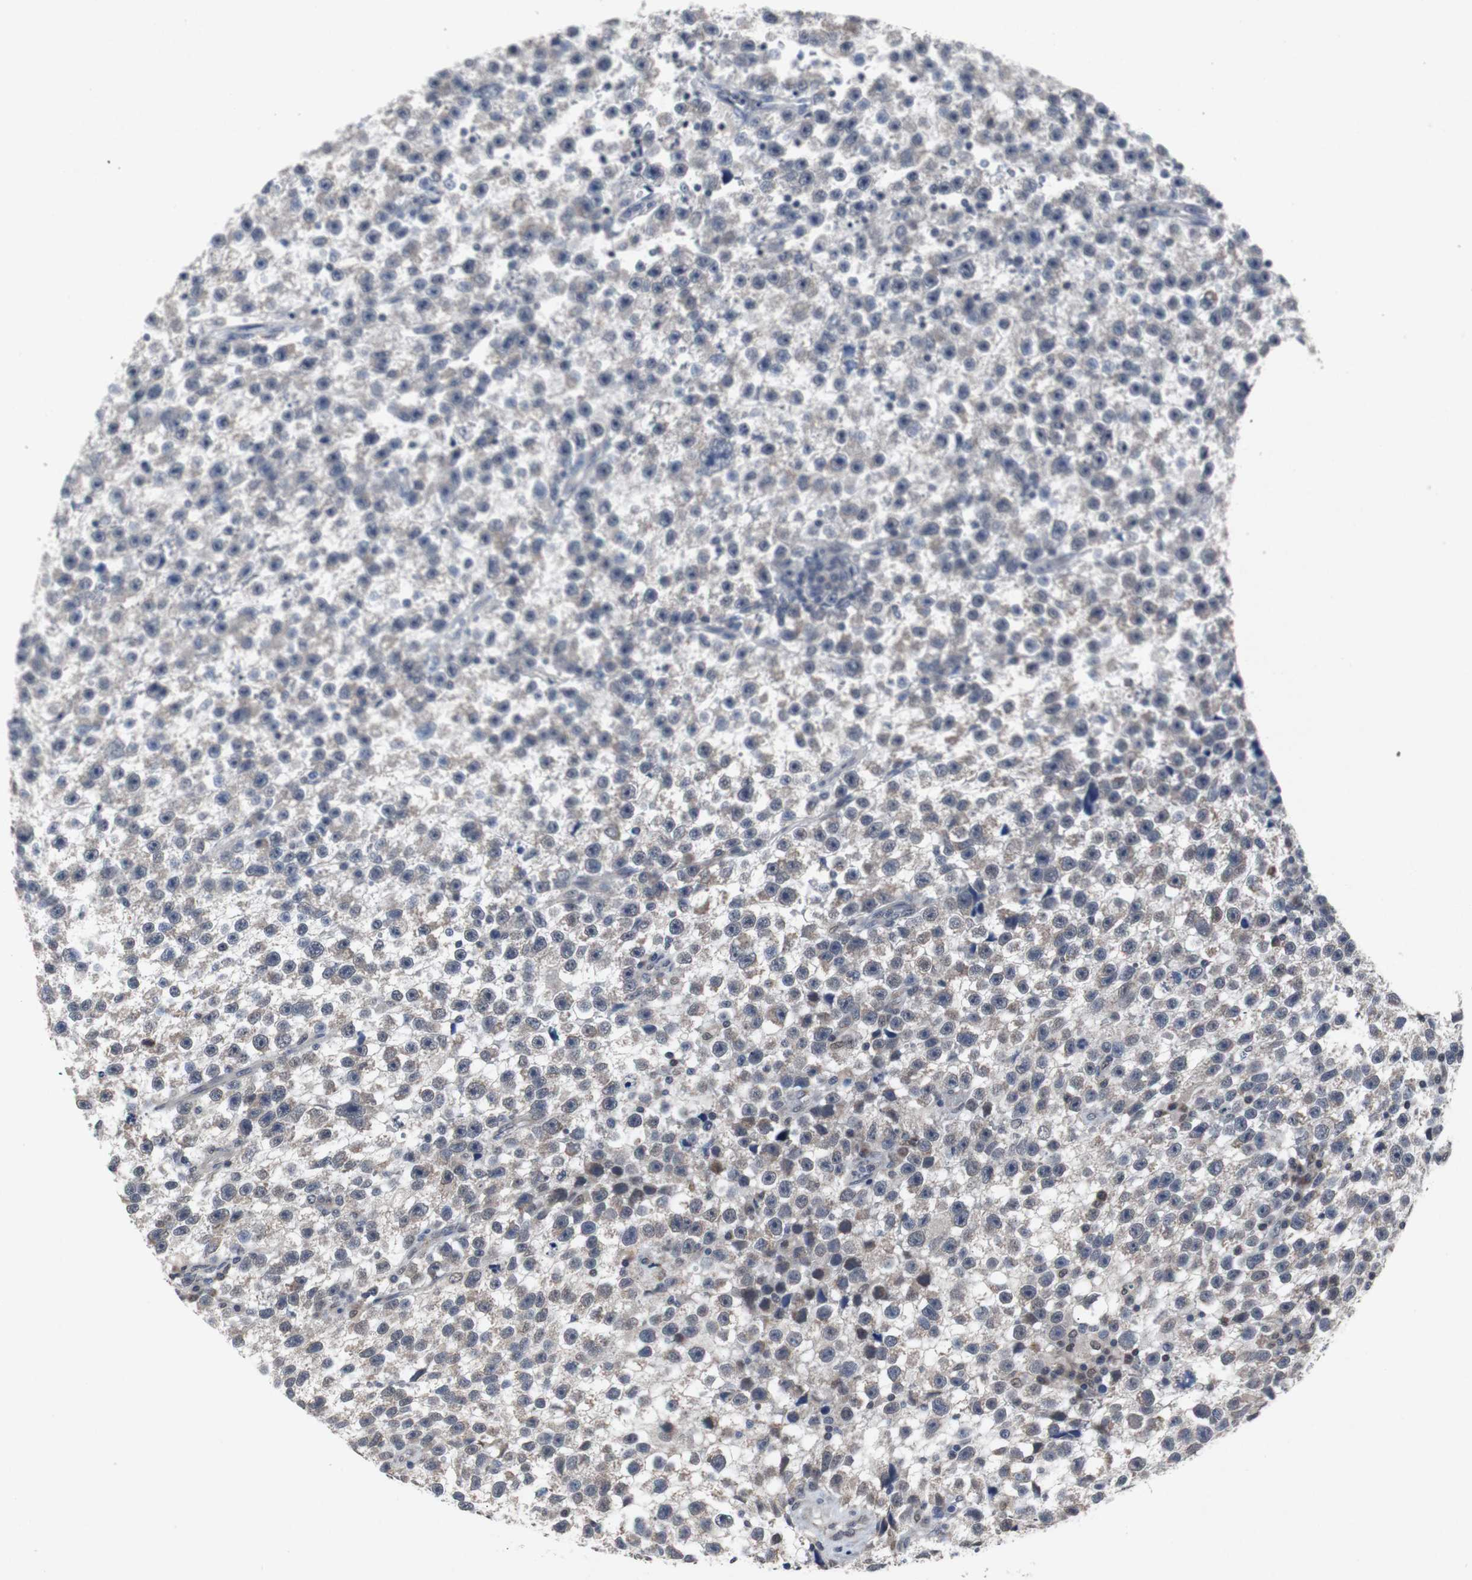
{"staining": {"intensity": "negative", "quantity": "none", "location": "none"}, "tissue": "testis cancer", "cell_type": "Tumor cells", "image_type": "cancer", "snomed": [{"axis": "morphology", "description": "Seminoma, NOS"}, {"axis": "topography", "description": "Testis"}], "caption": "Tumor cells show no significant positivity in seminoma (testis).", "gene": "RBM47", "patient": {"sex": "male", "age": 33}}